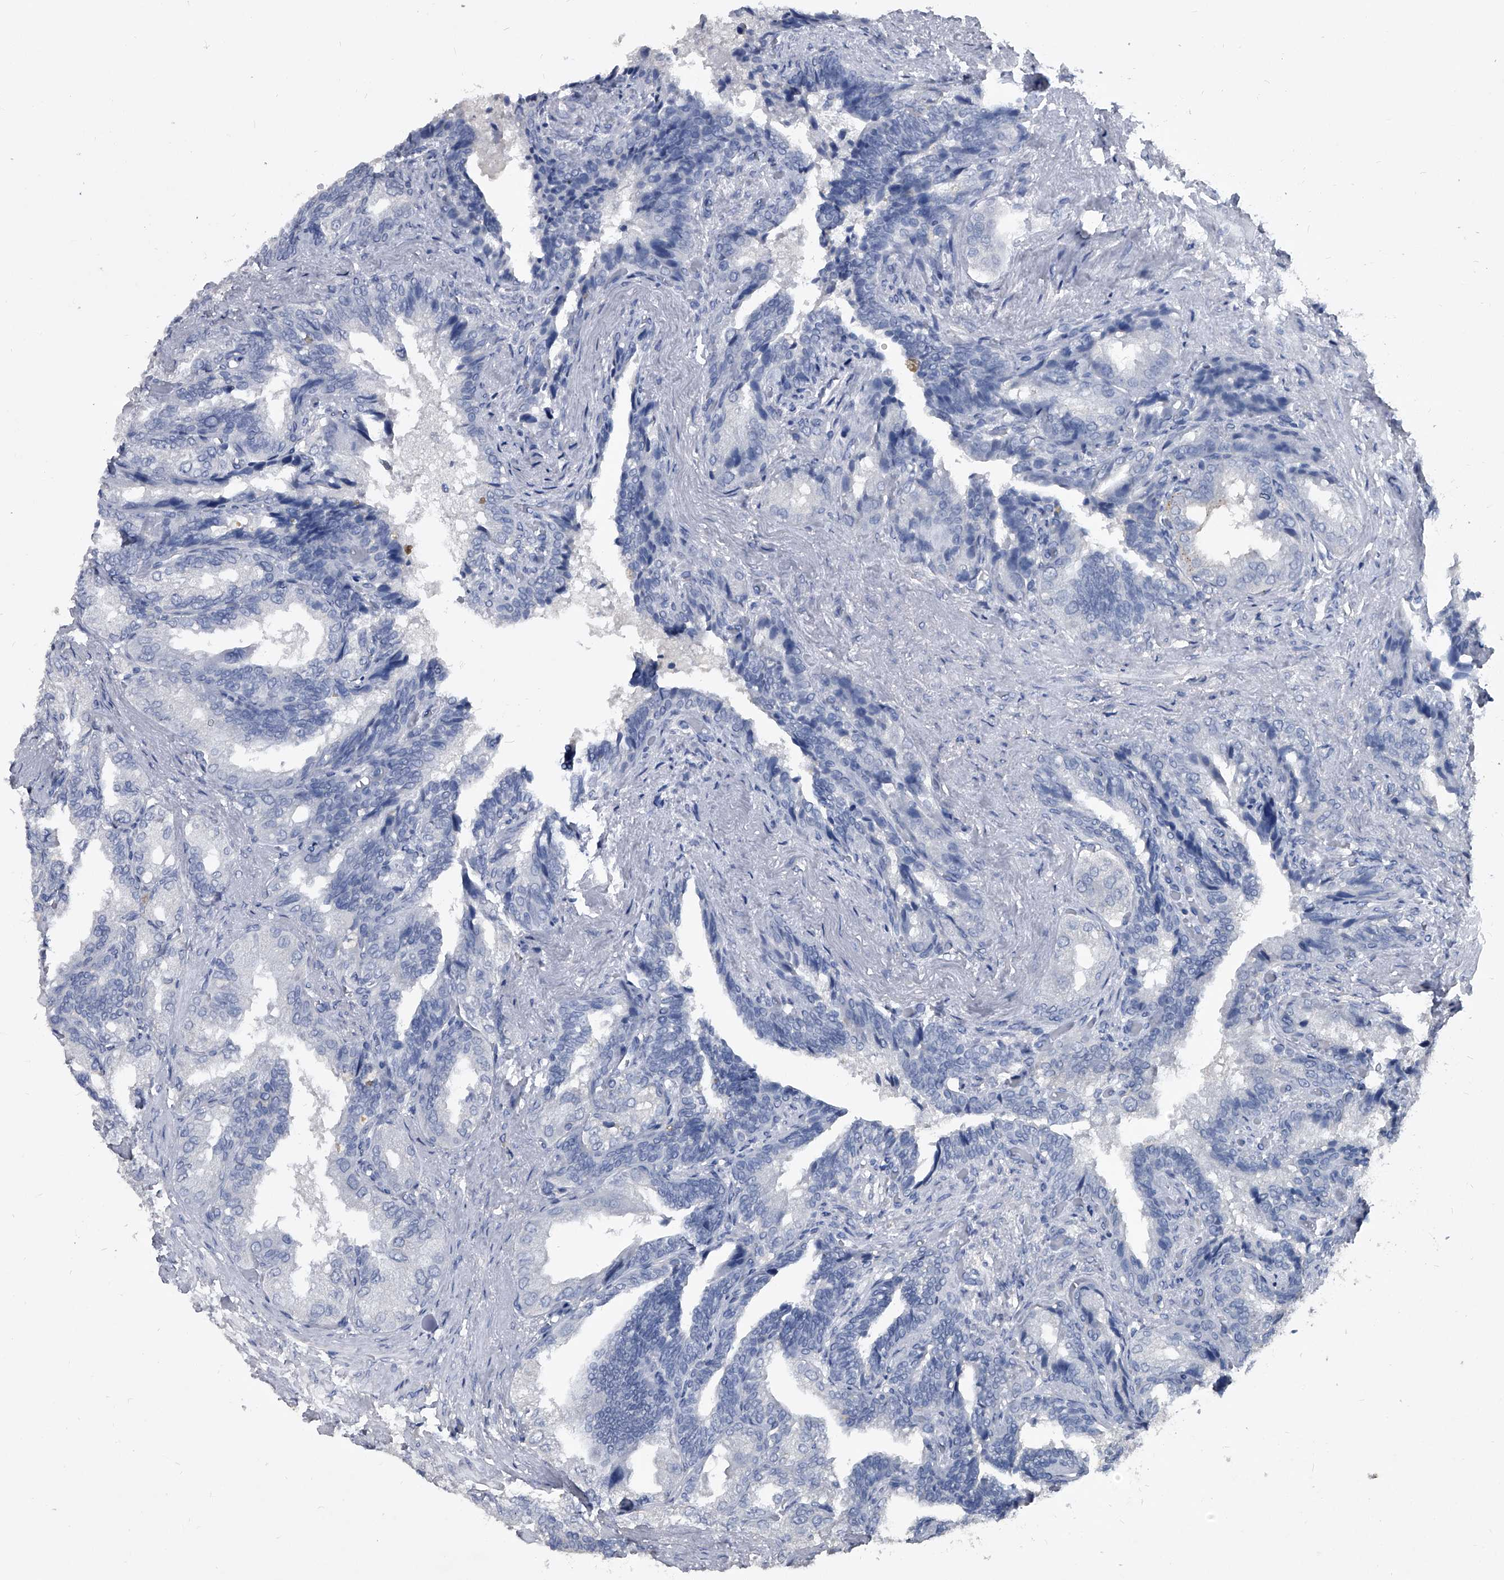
{"staining": {"intensity": "negative", "quantity": "none", "location": "none"}, "tissue": "seminal vesicle", "cell_type": "Glandular cells", "image_type": "normal", "snomed": [{"axis": "morphology", "description": "Normal tissue, NOS"}, {"axis": "topography", "description": "Seminal veicle"}, {"axis": "topography", "description": "Peripheral nerve tissue"}], "caption": "High magnification brightfield microscopy of benign seminal vesicle stained with DAB (brown) and counterstained with hematoxylin (blue): glandular cells show no significant expression. (DAB (3,3'-diaminobenzidine) IHC with hematoxylin counter stain).", "gene": "BCAS1", "patient": {"sex": "male", "age": 63}}